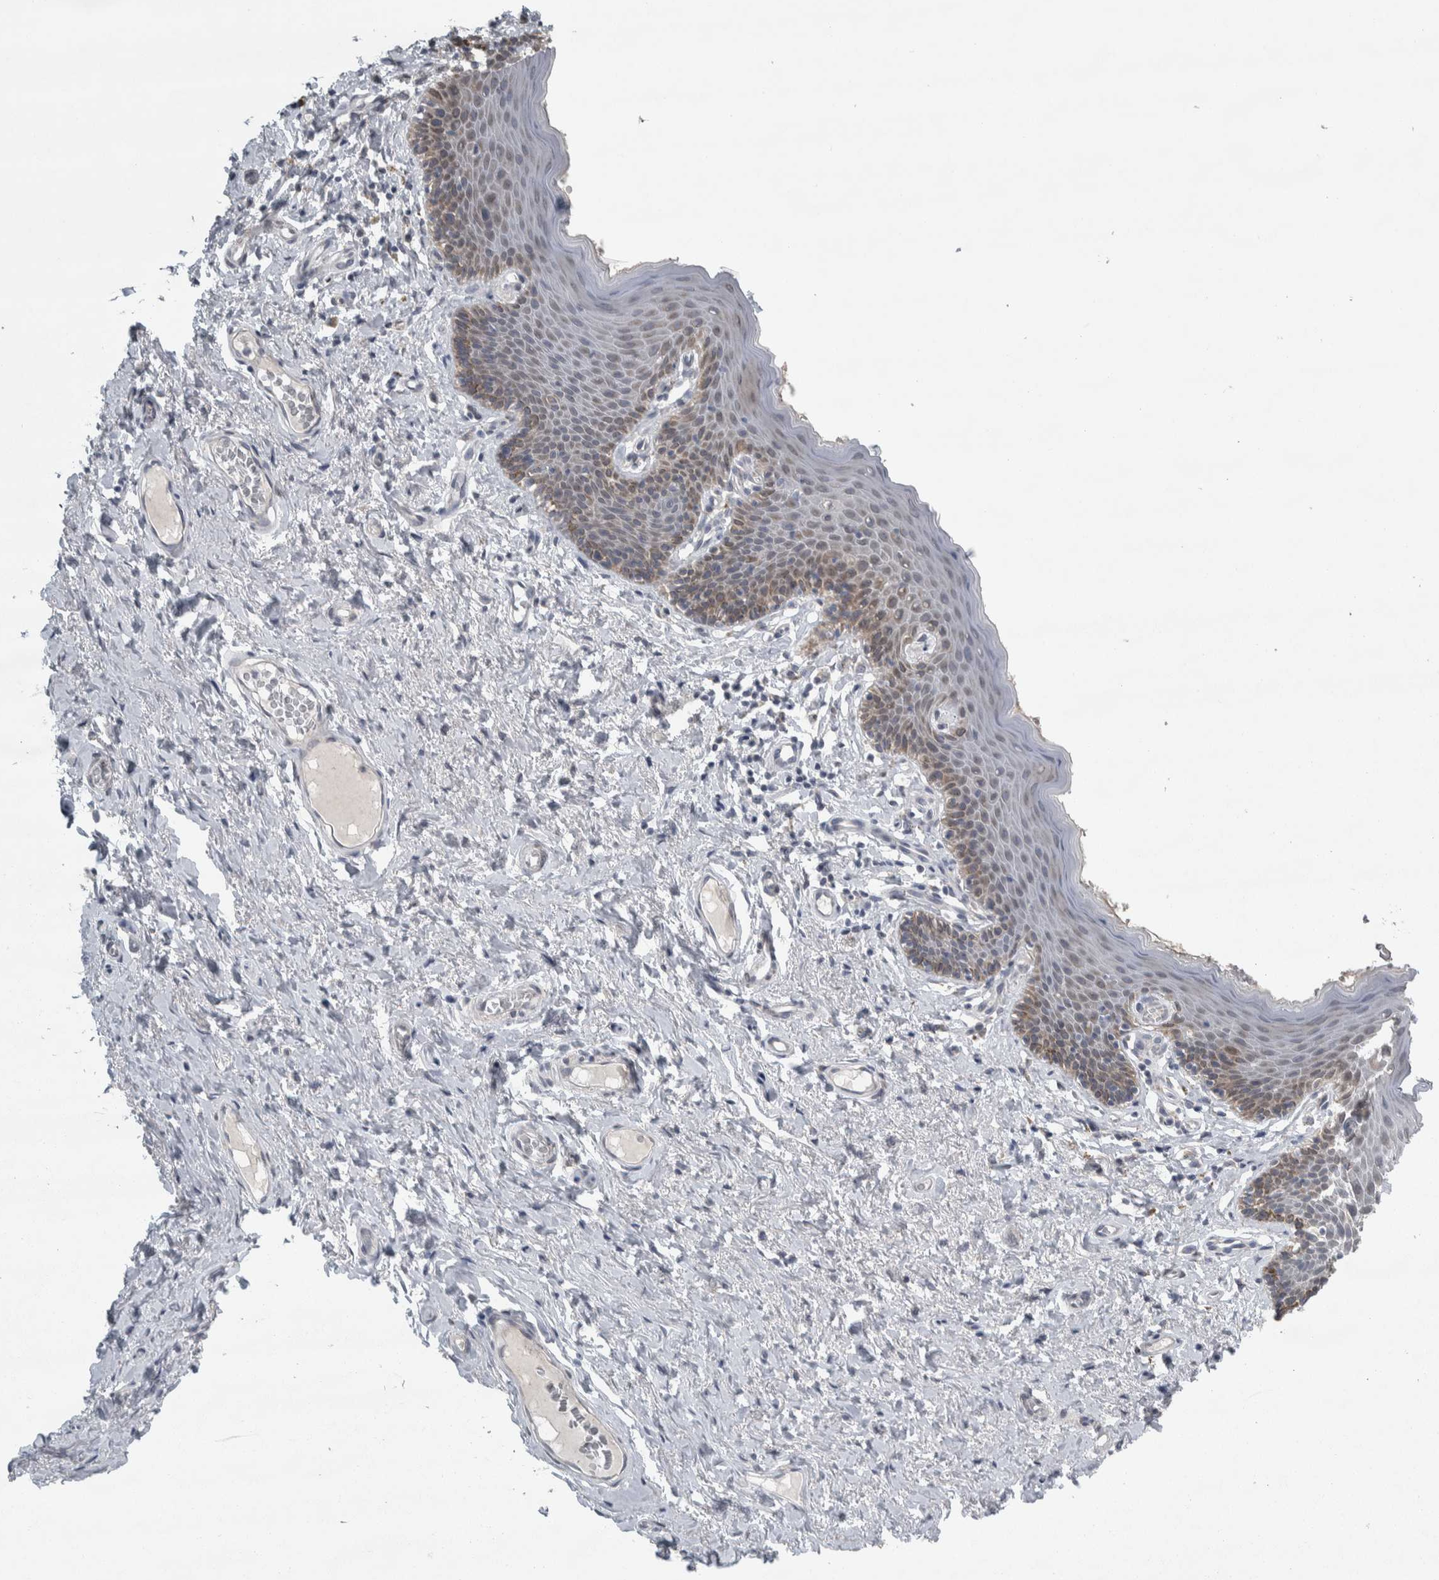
{"staining": {"intensity": "weak", "quantity": "25%-75%", "location": "cytoplasmic/membranous"}, "tissue": "skin", "cell_type": "Epidermal cells", "image_type": "normal", "snomed": [{"axis": "morphology", "description": "Normal tissue, NOS"}, {"axis": "topography", "description": "Vulva"}], "caption": "Epidermal cells reveal low levels of weak cytoplasmic/membranous positivity in approximately 25%-75% of cells in normal skin.", "gene": "SIGMAR1", "patient": {"sex": "female", "age": 66}}